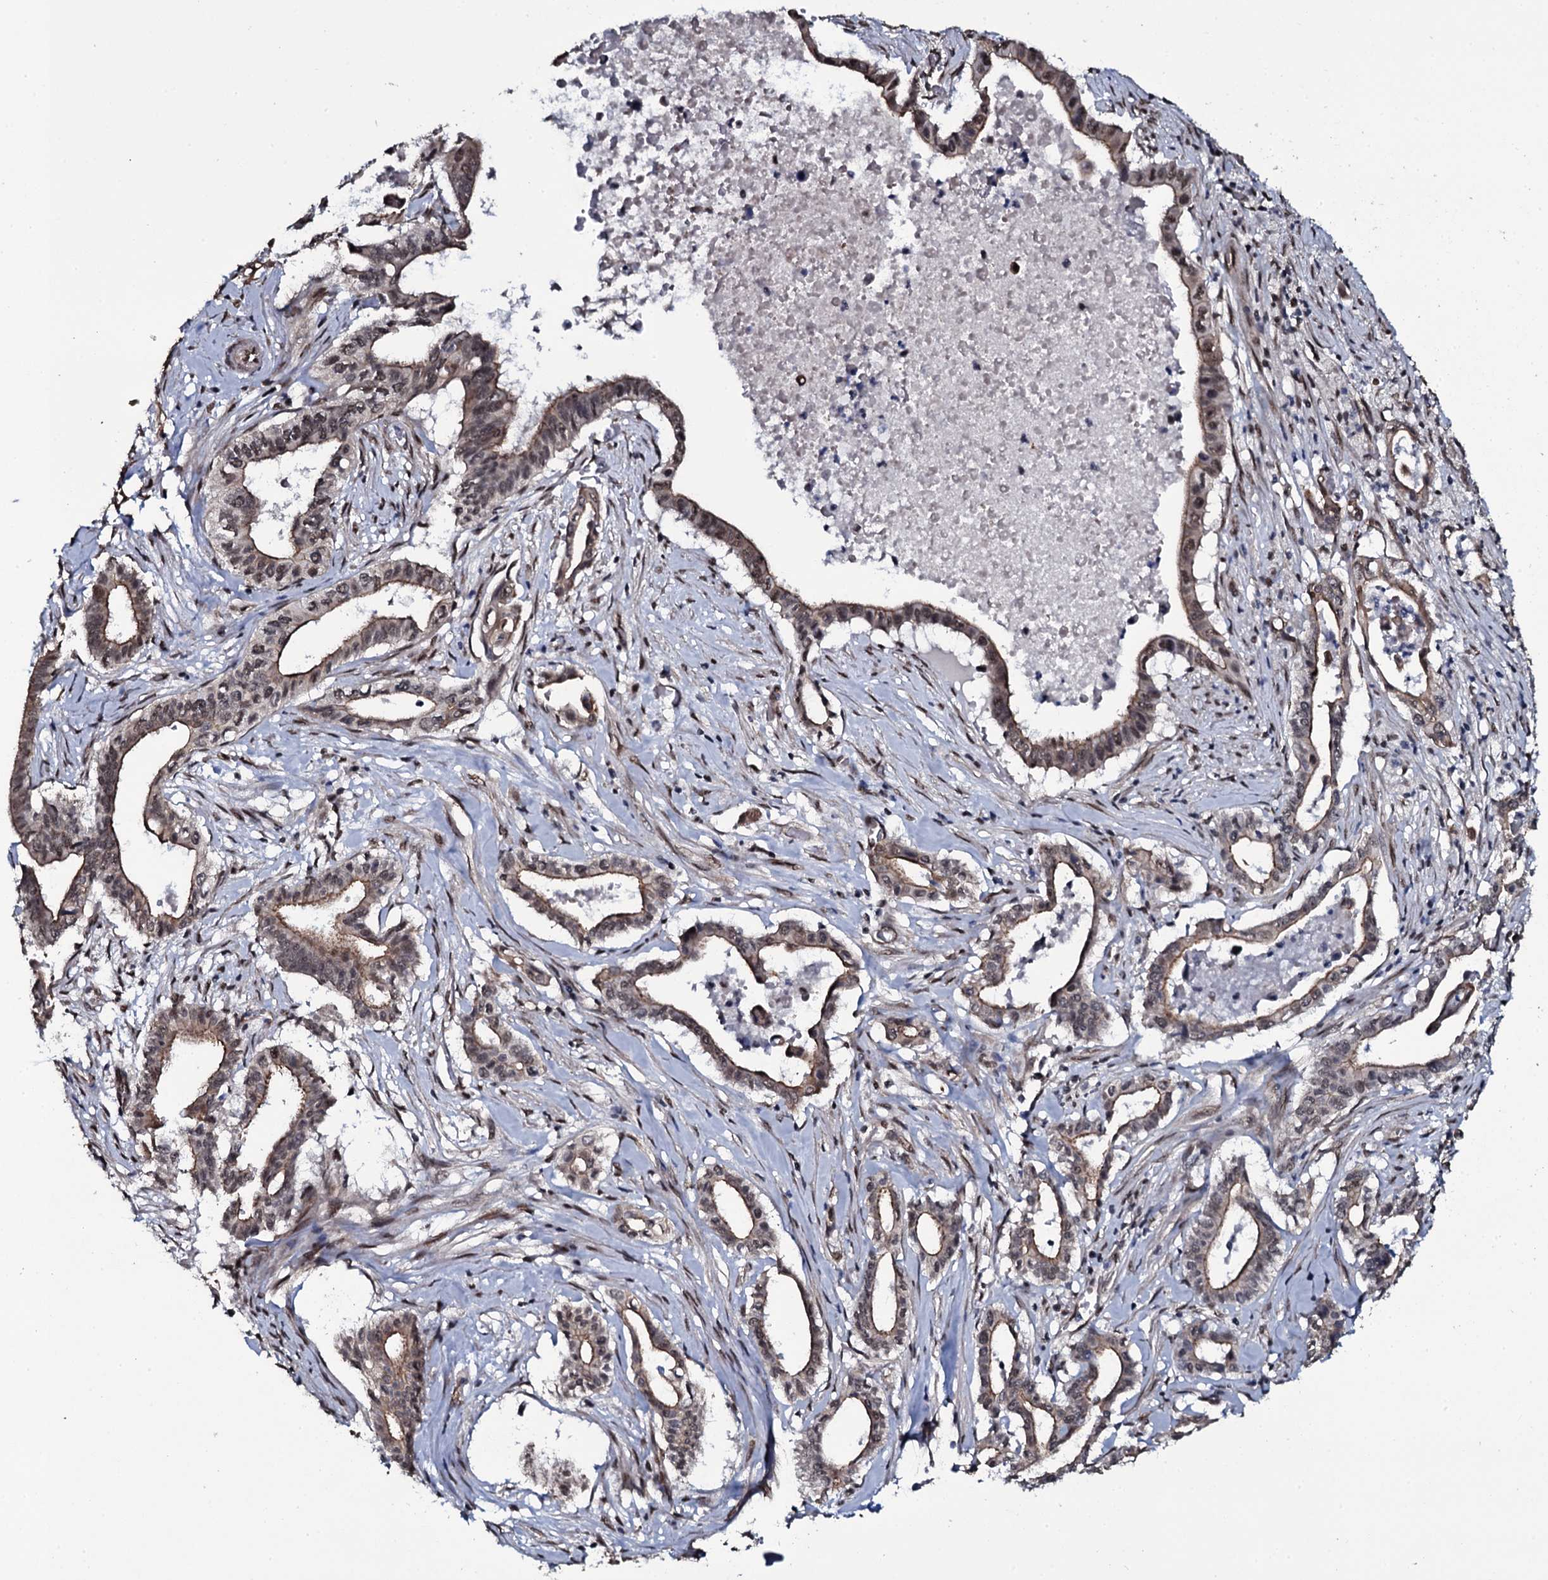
{"staining": {"intensity": "moderate", "quantity": ">75%", "location": "cytoplasmic/membranous,nuclear"}, "tissue": "pancreatic cancer", "cell_type": "Tumor cells", "image_type": "cancer", "snomed": [{"axis": "morphology", "description": "Adenocarcinoma, NOS"}, {"axis": "topography", "description": "Pancreas"}], "caption": "Tumor cells exhibit medium levels of moderate cytoplasmic/membranous and nuclear staining in about >75% of cells in pancreatic cancer.", "gene": "SH2D4B", "patient": {"sex": "female", "age": 77}}